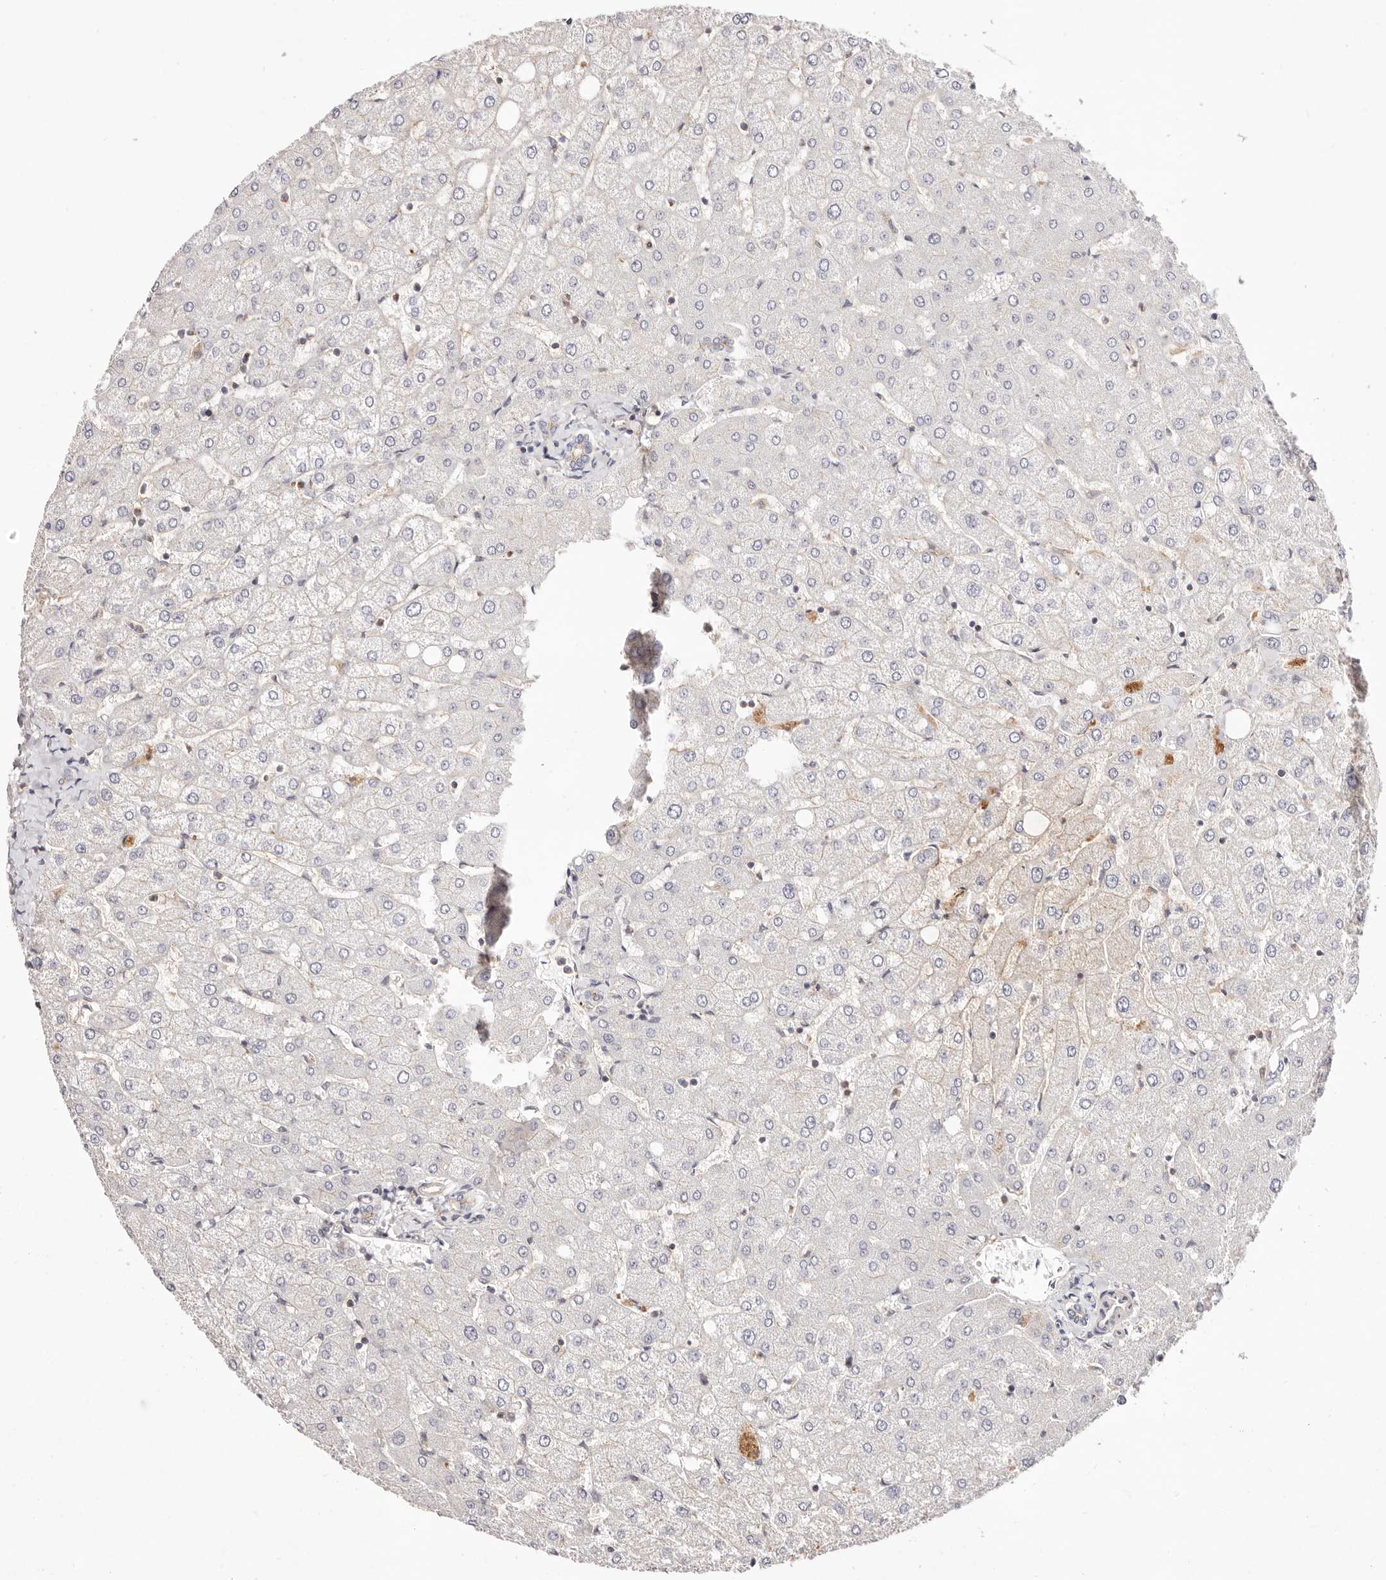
{"staining": {"intensity": "negative", "quantity": "none", "location": "none"}, "tissue": "liver", "cell_type": "Cholangiocytes", "image_type": "normal", "snomed": [{"axis": "morphology", "description": "Normal tissue, NOS"}, {"axis": "topography", "description": "Liver"}], "caption": "An IHC histopathology image of normal liver is shown. There is no staining in cholangiocytes of liver.", "gene": "SLC35B2", "patient": {"sex": "female", "age": 54}}